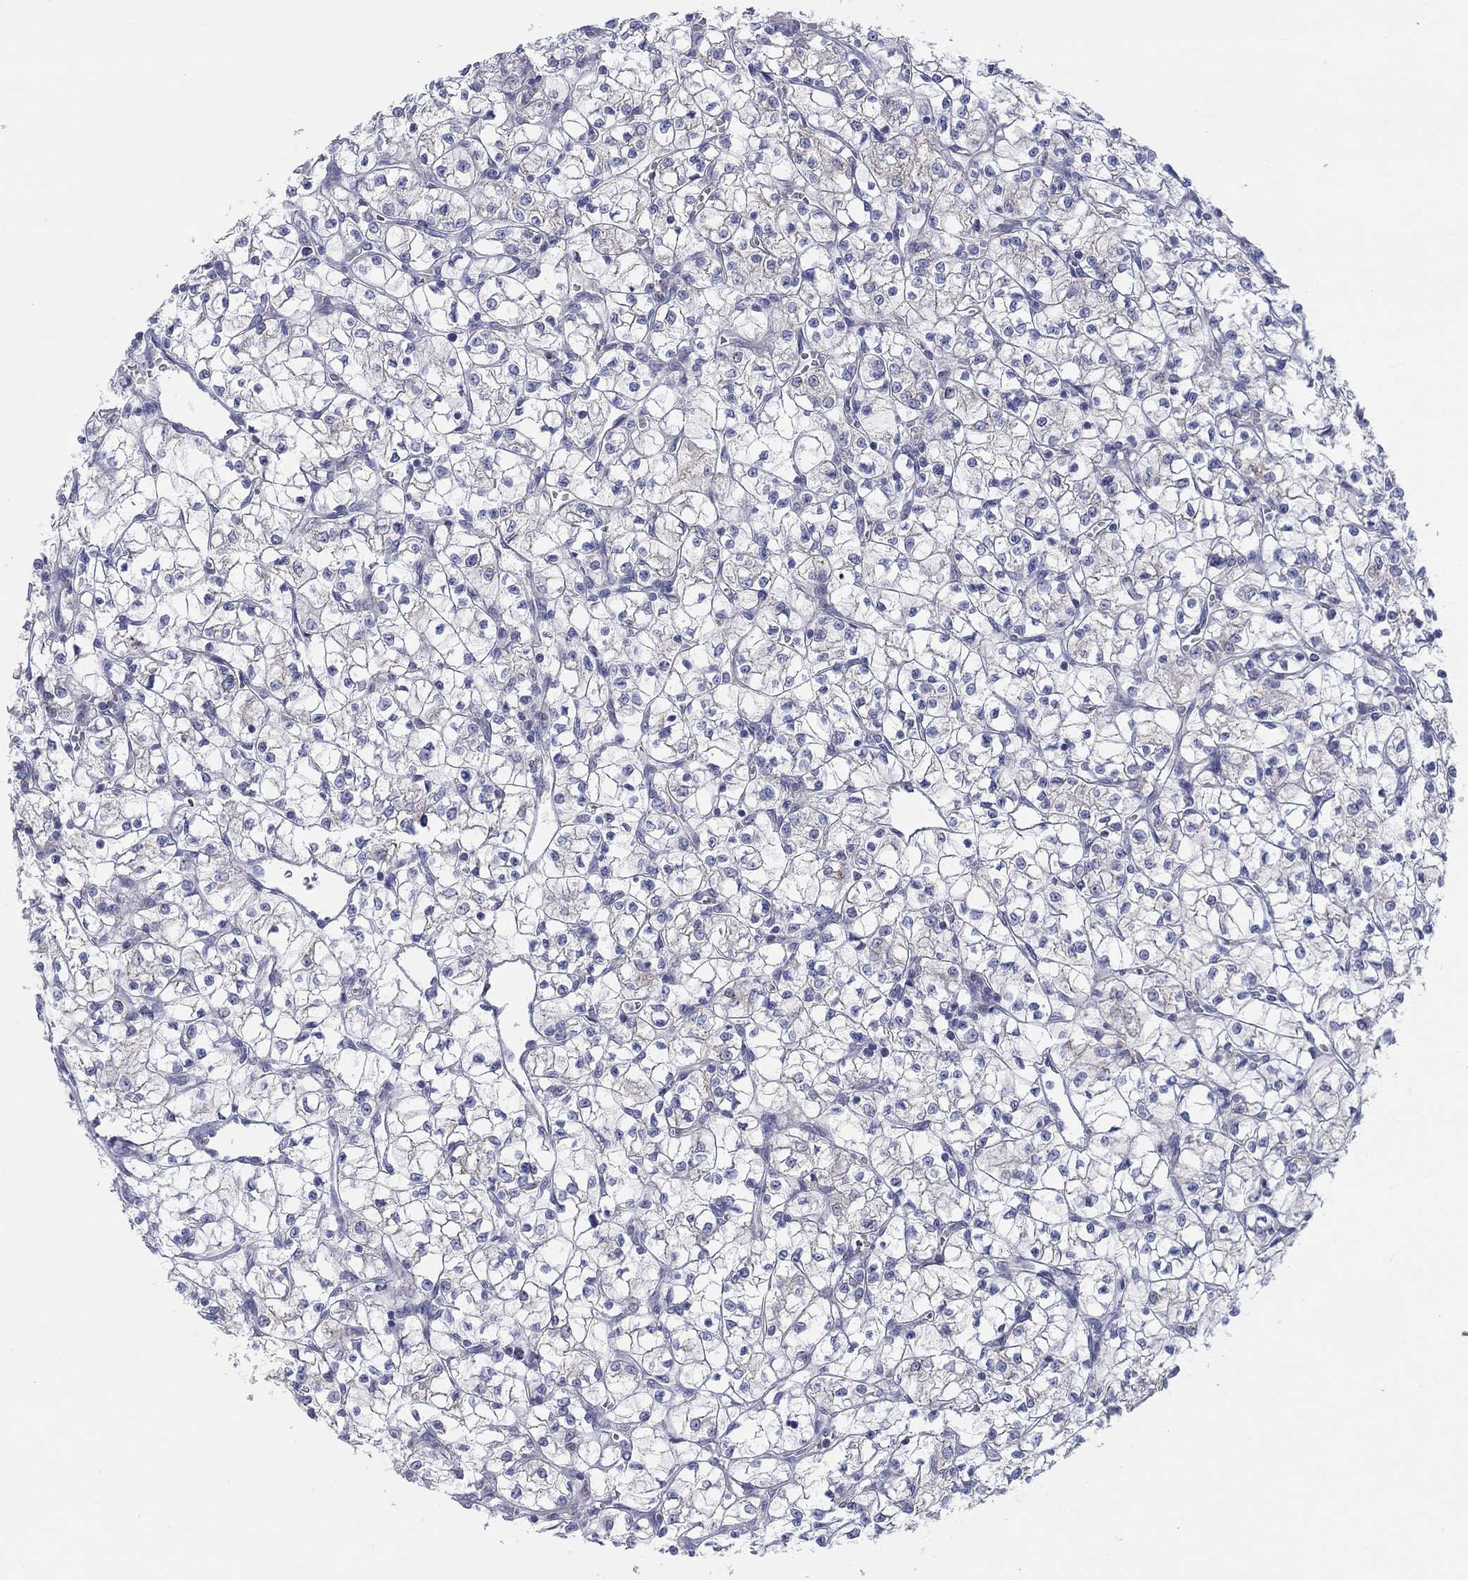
{"staining": {"intensity": "negative", "quantity": "none", "location": "none"}, "tissue": "renal cancer", "cell_type": "Tumor cells", "image_type": "cancer", "snomed": [{"axis": "morphology", "description": "Adenocarcinoma, NOS"}, {"axis": "topography", "description": "Kidney"}], "caption": "High magnification brightfield microscopy of renal adenocarcinoma stained with DAB (3,3'-diaminobenzidine) (brown) and counterstained with hematoxylin (blue): tumor cells show no significant expression.", "gene": "BCO2", "patient": {"sex": "female", "age": 64}}